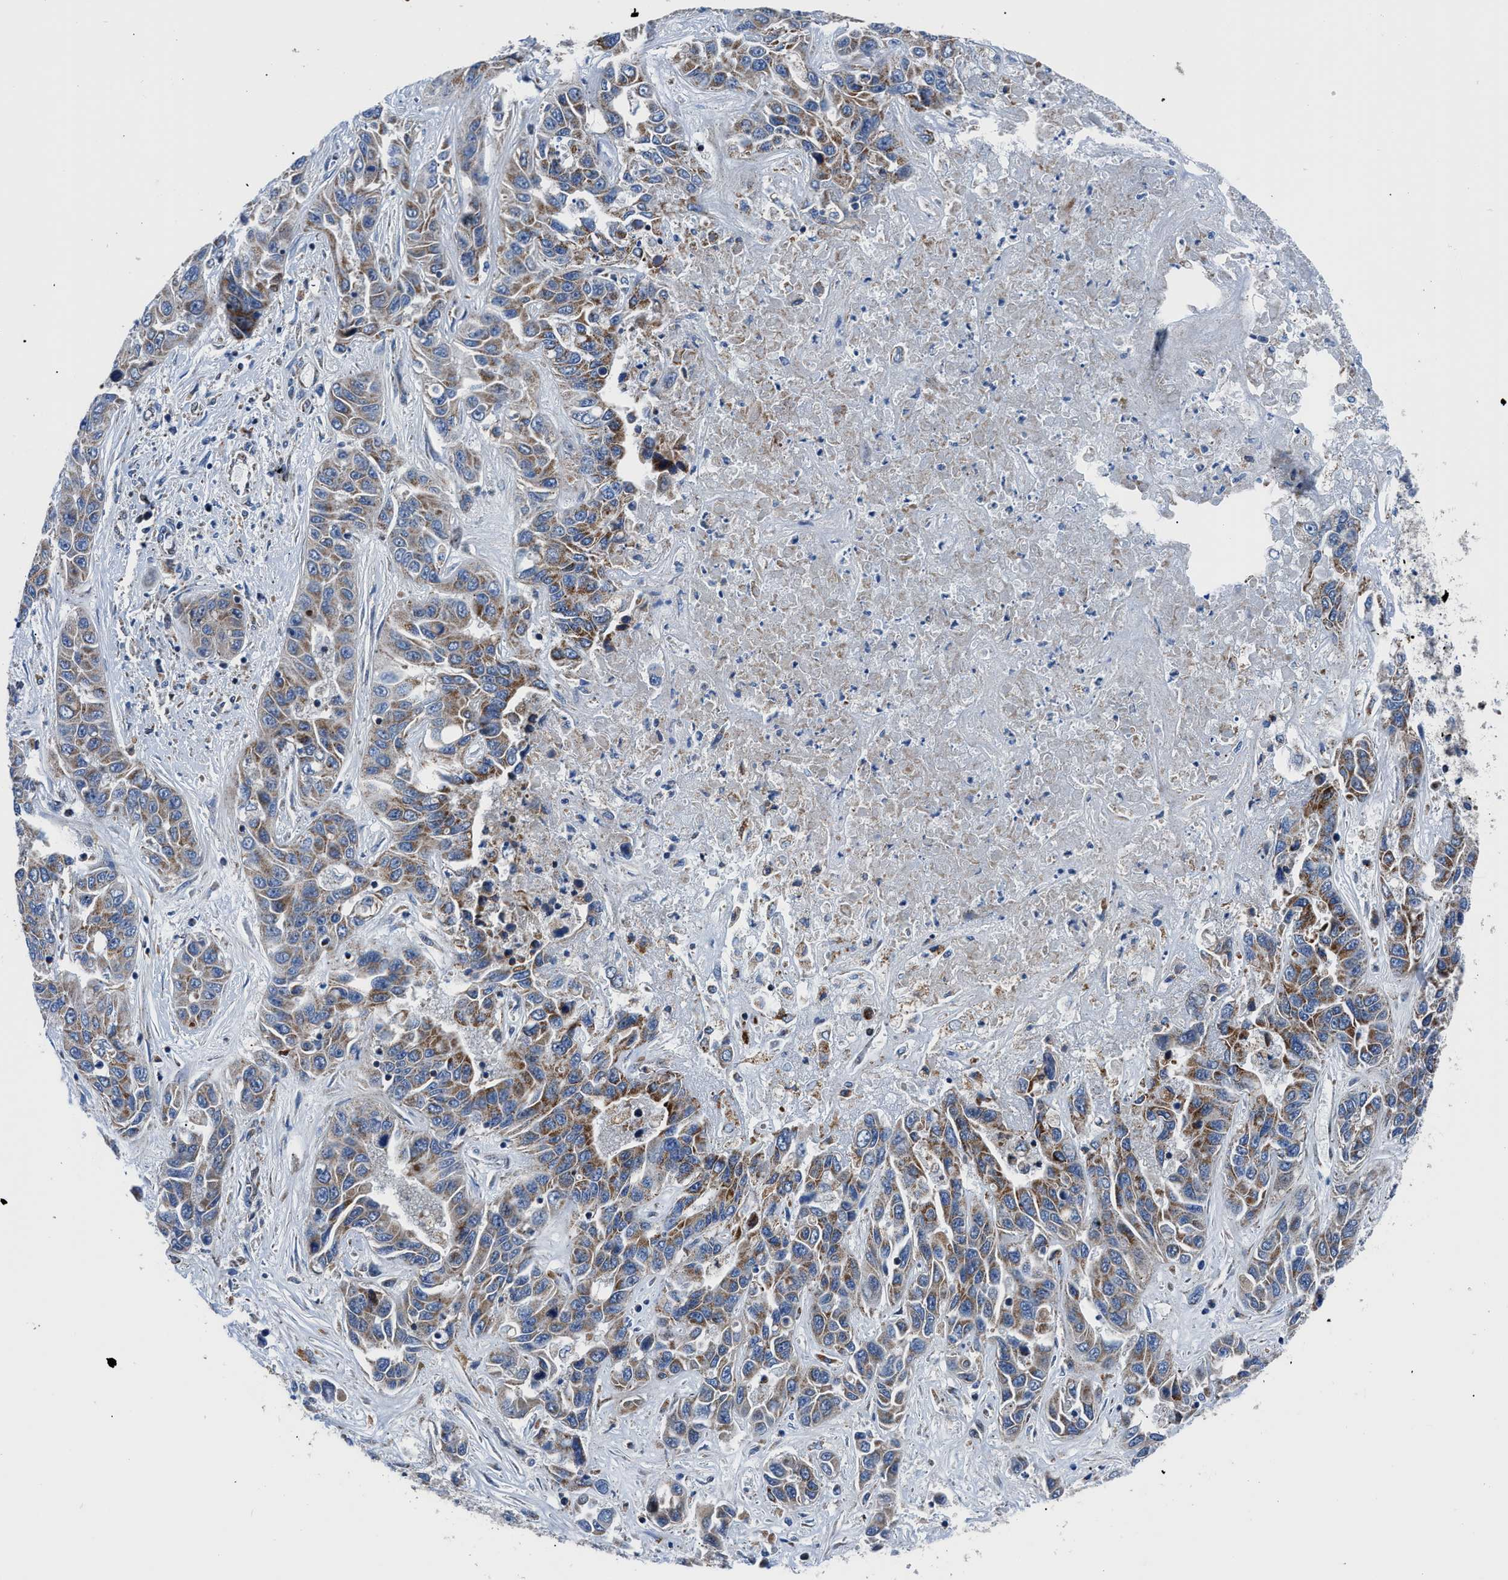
{"staining": {"intensity": "moderate", "quantity": ">75%", "location": "cytoplasmic/membranous"}, "tissue": "liver cancer", "cell_type": "Tumor cells", "image_type": "cancer", "snomed": [{"axis": "morphology", "description": "Cholangiocarcinoma"}, {"axis": "topography", "description": "Liver"}], "caption": "The image demonstrates immunohistochemical staining of liver cholangiocarcinoma. There is moderate cytoplasmic/membranous expression is appreciated in approximately >75% of tumor cells. (DAB = brown stain, brightfield microscopy at high magnification).", "gene": "LMO2", "patient": {"sex": "female", "age": 52}}